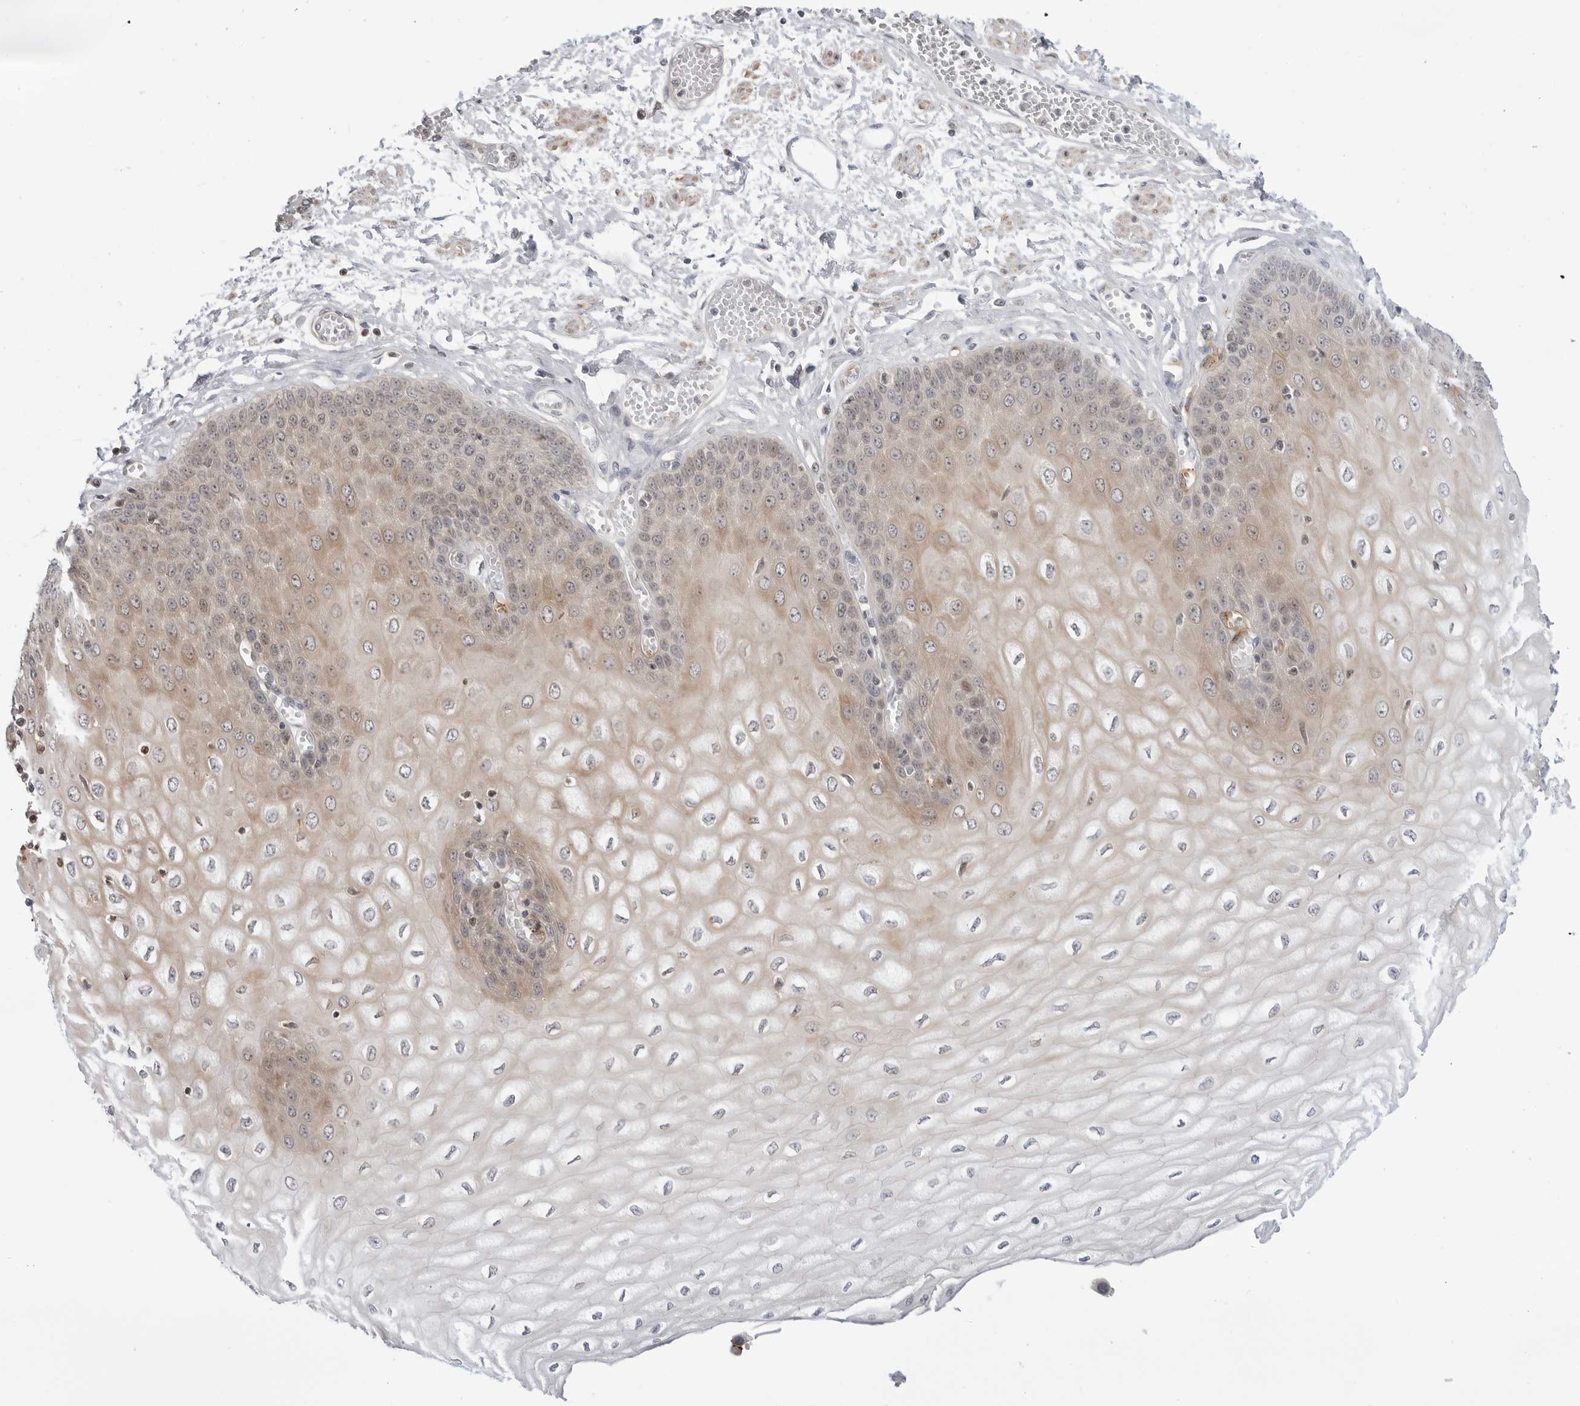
{"staining": {"intensity": "moderate", "quantity": "25%-75%", "location": "cytoplasmic/membranous"}, "tissue": "esophagus", "cell_type": "Squamous epithelial cells", "image_type": "normal", "snomed": [{"axis": "morphology", "description": "Normal tissue, NOS"}, {"axis": "topography", "description": "Esophagus"}], "caption": "Moderate cytoplasmic/membranous positivity for a protein is identified in approximately 25%-75% of squamous epithelial cells of normal esophagus using immunohistochemistry (IHC).", "gene": "STXBP3", "patient": {"sex": "male", "age": 60}}